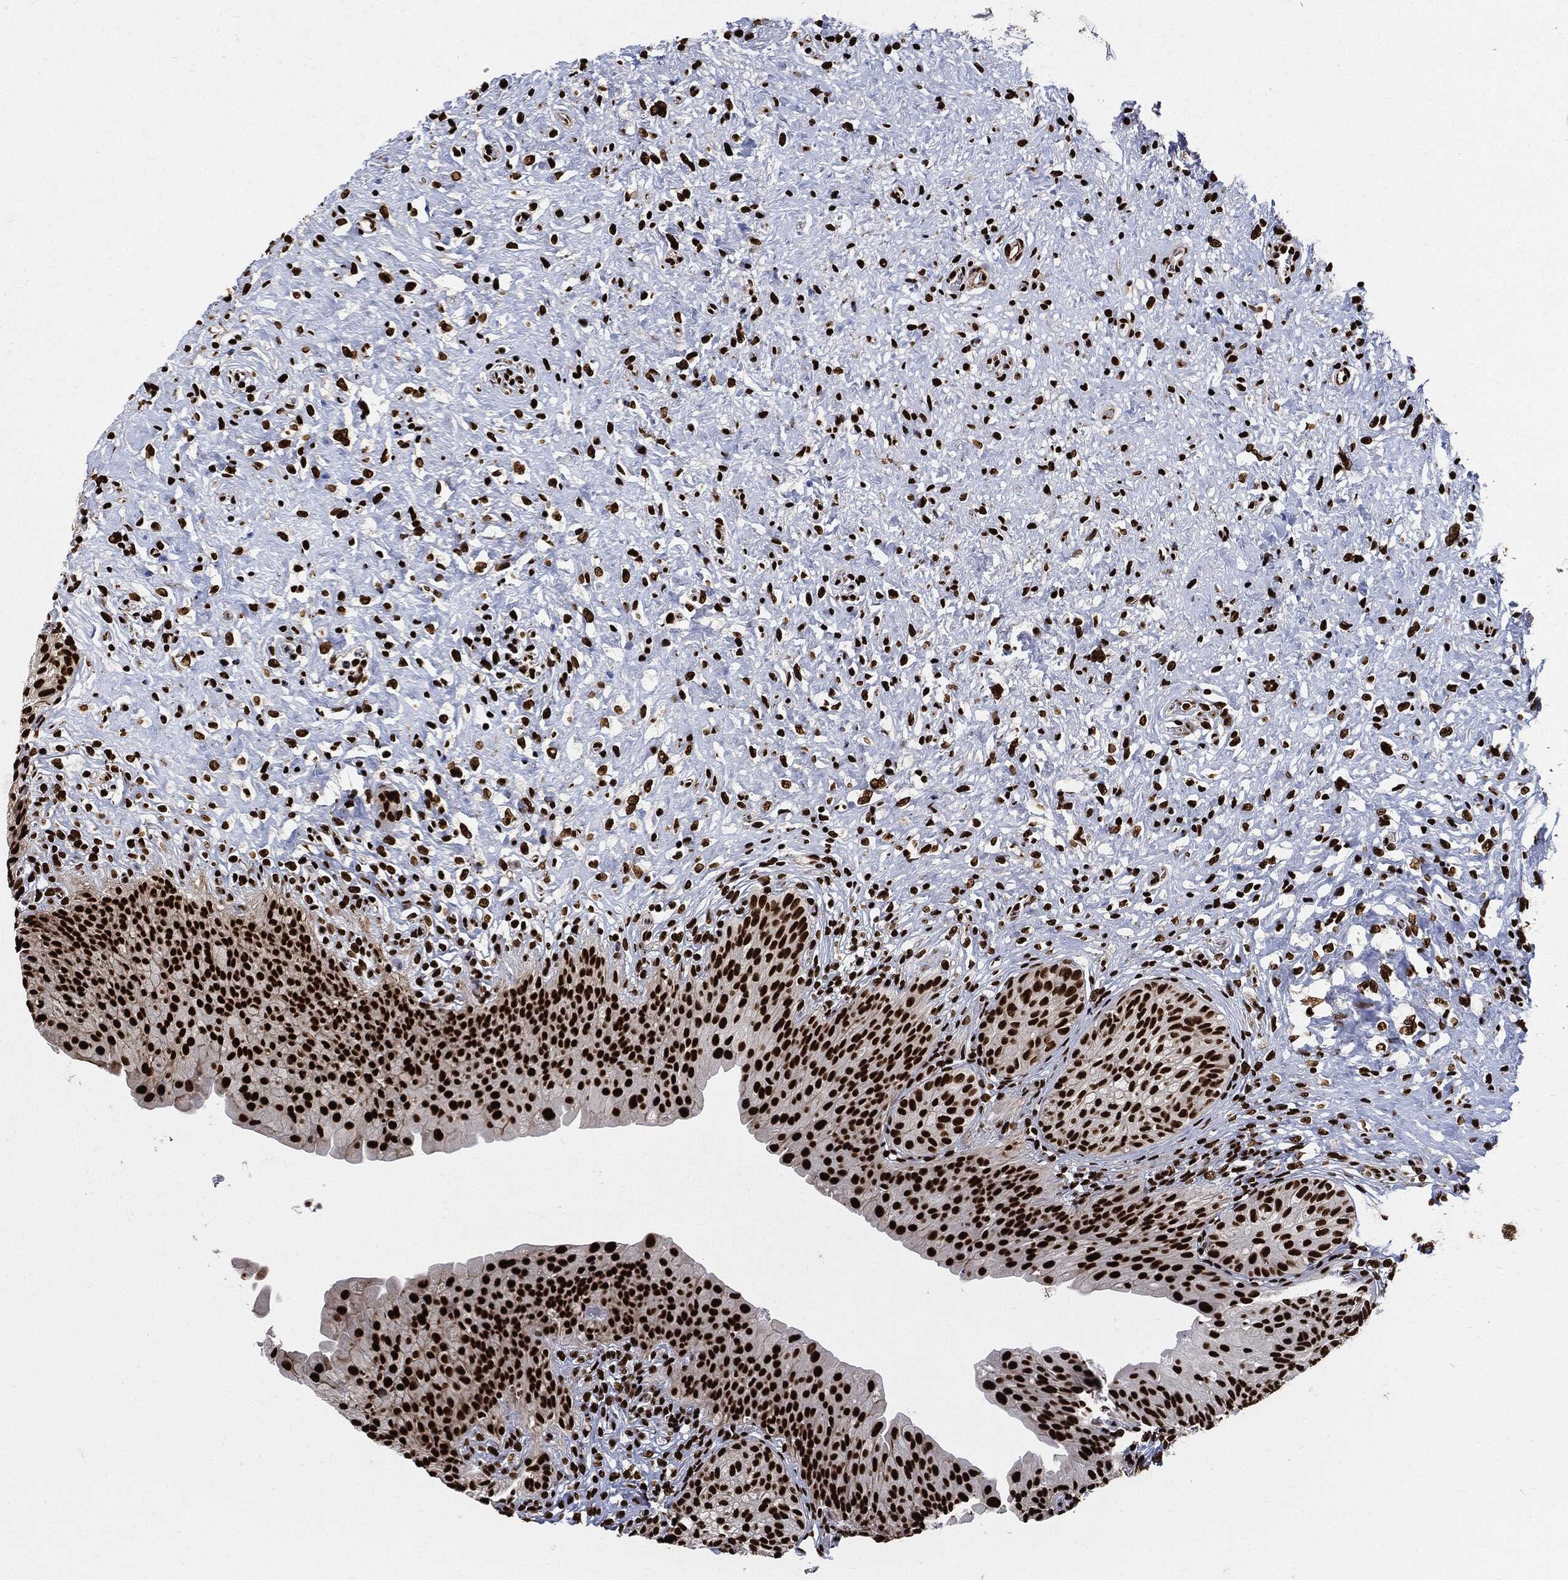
{"staining": {"intensity": "strong", "quantity": ">75%", "location": "nuclear"}, "tissue": "urinary bladder", "cell_type": "Urothelial cells", "image_type": "normal", "snomed": [{"axis": "morphology", "description": "Normal tissue, NOS"}, {"axis": "topography", "description": "Urinary bladder"}], "caption": "Immunohistochemical staining of unremarkable urinary bladder shows >75% levels of strong nuclear protein positivity in about >75% of urothelial cells.", "gene": "RECQL", "patient": {"sex": "male", "age": 46}}